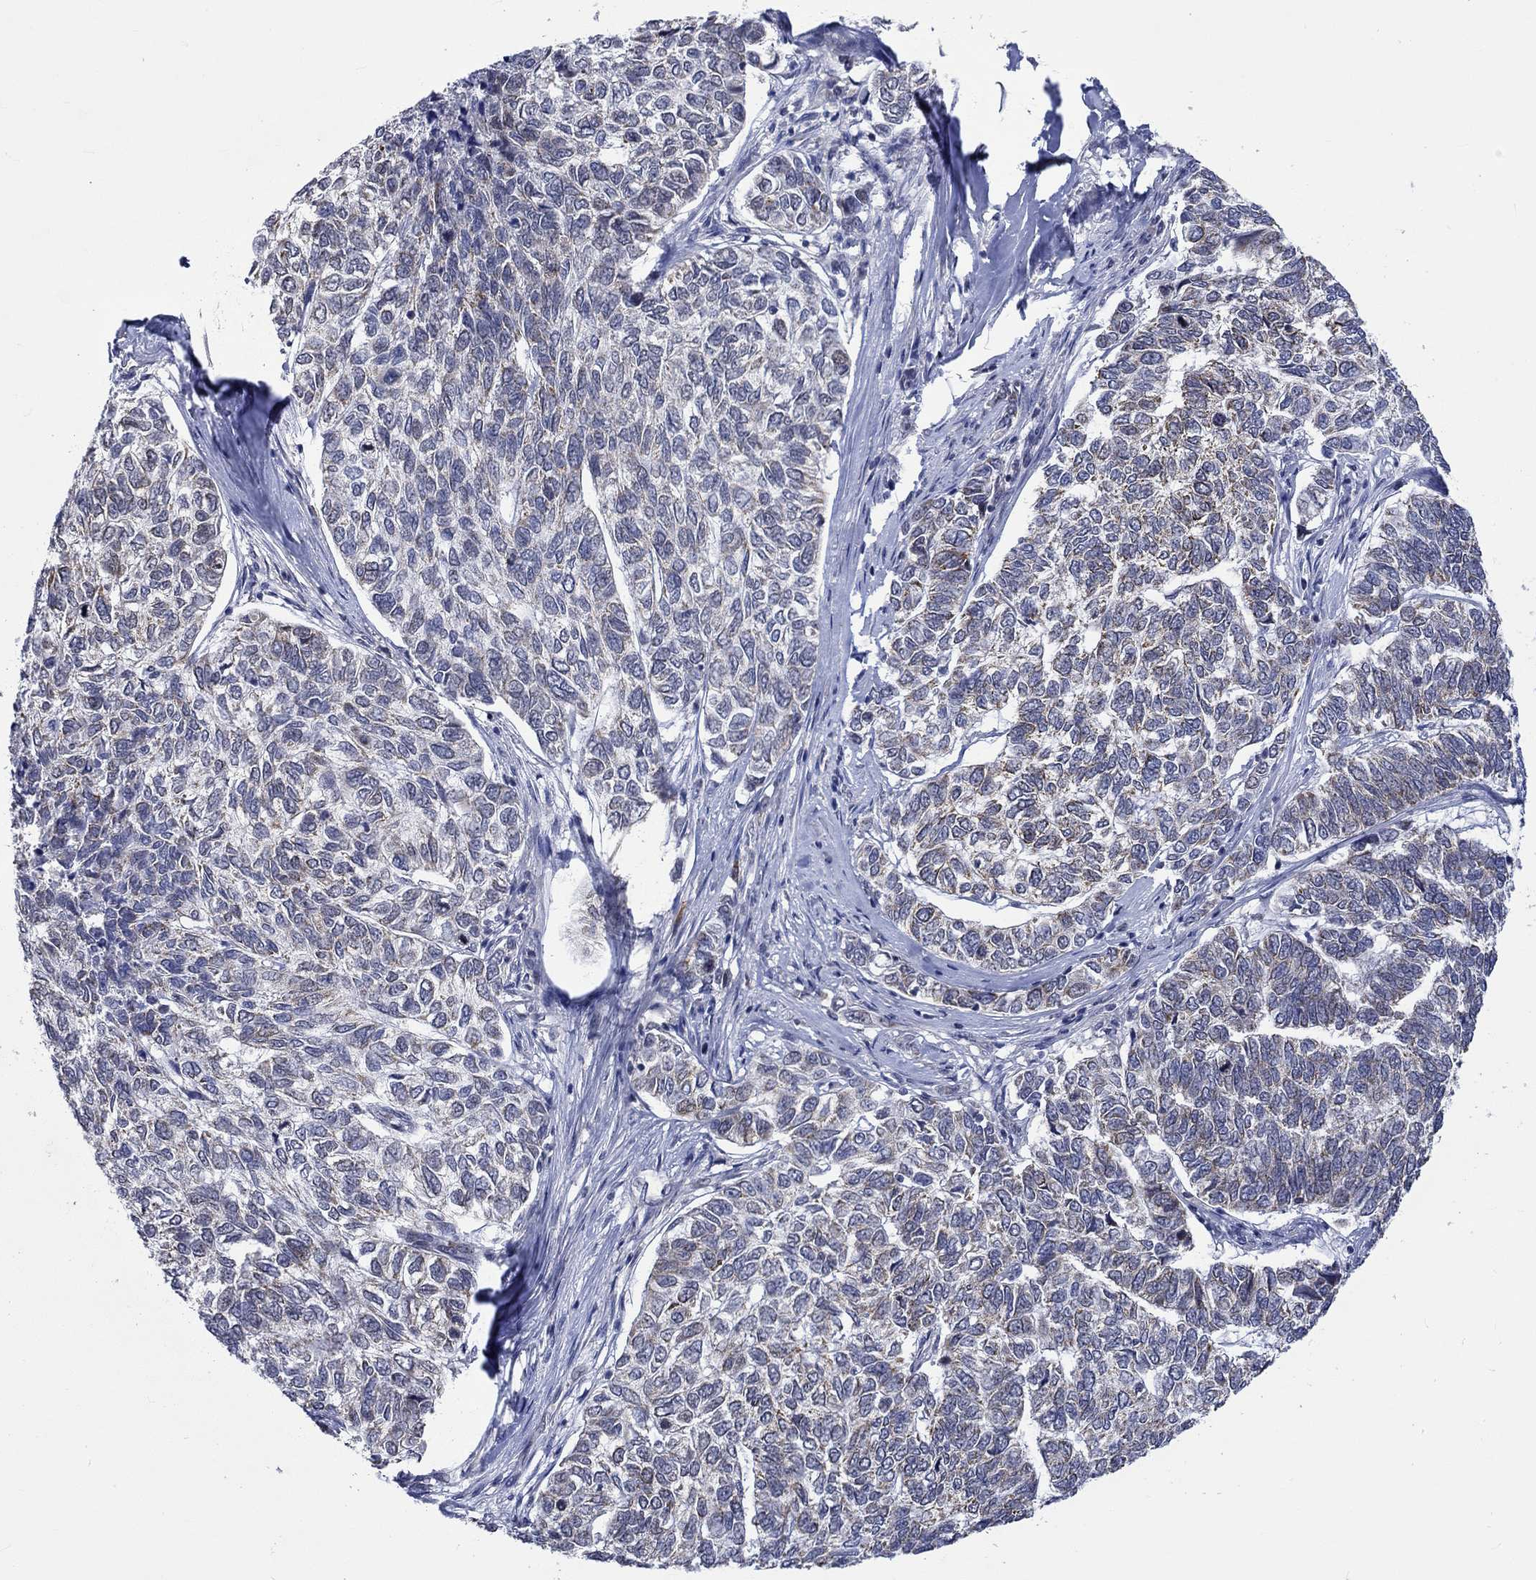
{"staining": {"intensity": "moderate", "quantity": "<25%", "location": "cytoplasmic/membranous"}, "tissue": "skin cancer", "cell_type": "Tumor cells", "image_type": "cancer", "snomed": [{"axis": "morphology", "description": "Basal cell carcinoma"}, {"axis": "topography", "description": "Skin"}], "caption": "DAB (3,3'-diaminobenzidine) immunohistochemical staining of human basal cell carcinoma (skin) shows moderate cytoplasmic/membranous protein positivity in about <25% of tumor cells.", "gene": "WASF1", "patient": {"sex": "female", "age": 65}}